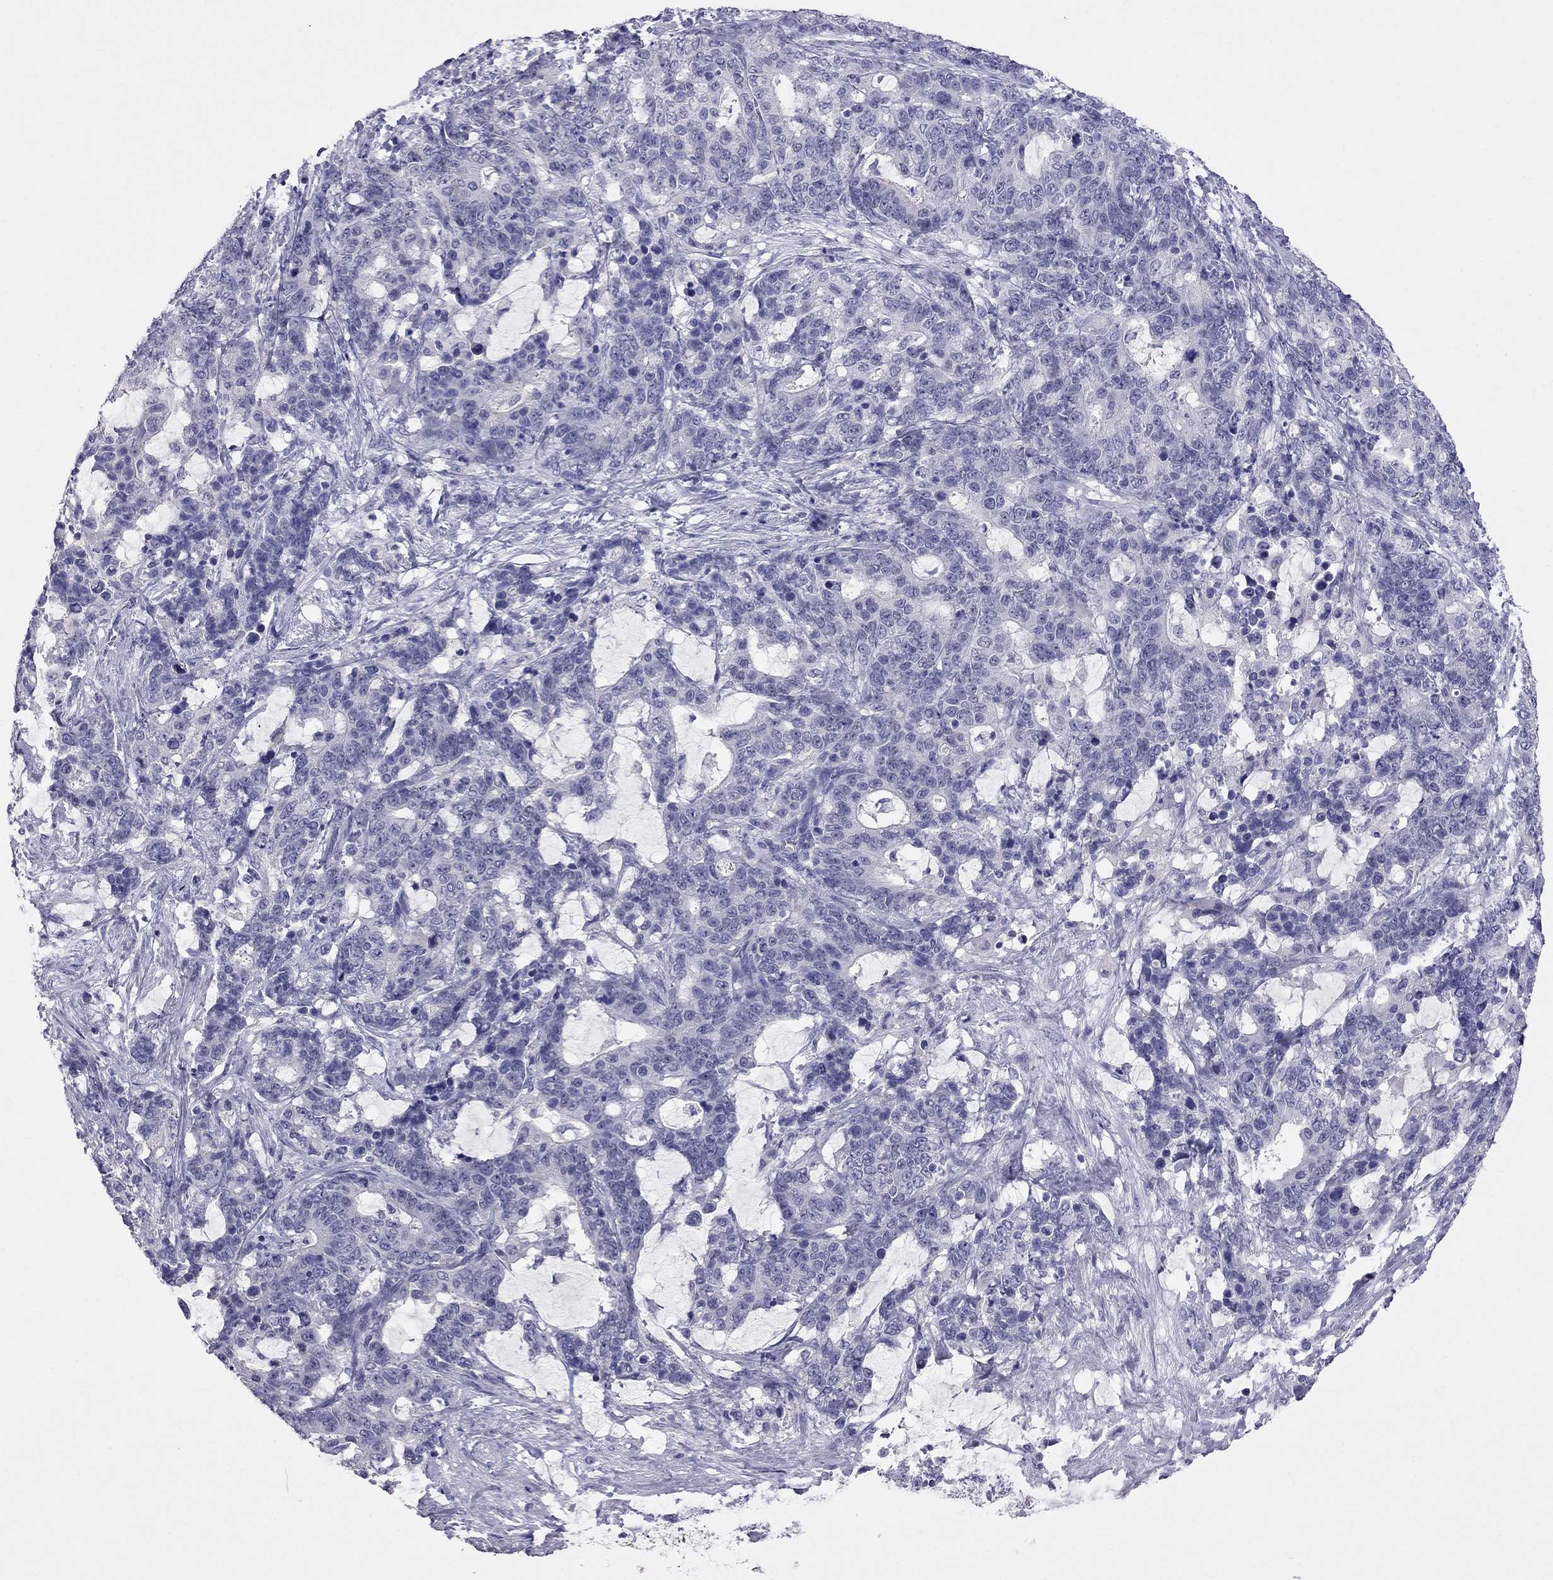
{"staining": {"intensity": "negative", "quantity": "none", "location": "none"}, "tissue": "stomach cancer", "cell_type": "Tumor cells", "image_type": "cancer", "snomed": [{"axis": "morphology", "description": "Normal tissue, NOS"}, {"axis": "morphology", "description": "Adenocarcinoma, NOS"}, {"axis": "topography", "description": "Stomach"}], "caption": "Tumor cells are negative for brown protein staining in stomach cancer (adenocarcinoma). (DAB (3,3'-diaminobenzidine) immunohistochemistry (IHC) with hematoxylin counter stain).", "gene": "CFAP91", "patient": {"sex": "female", "age": 64}}